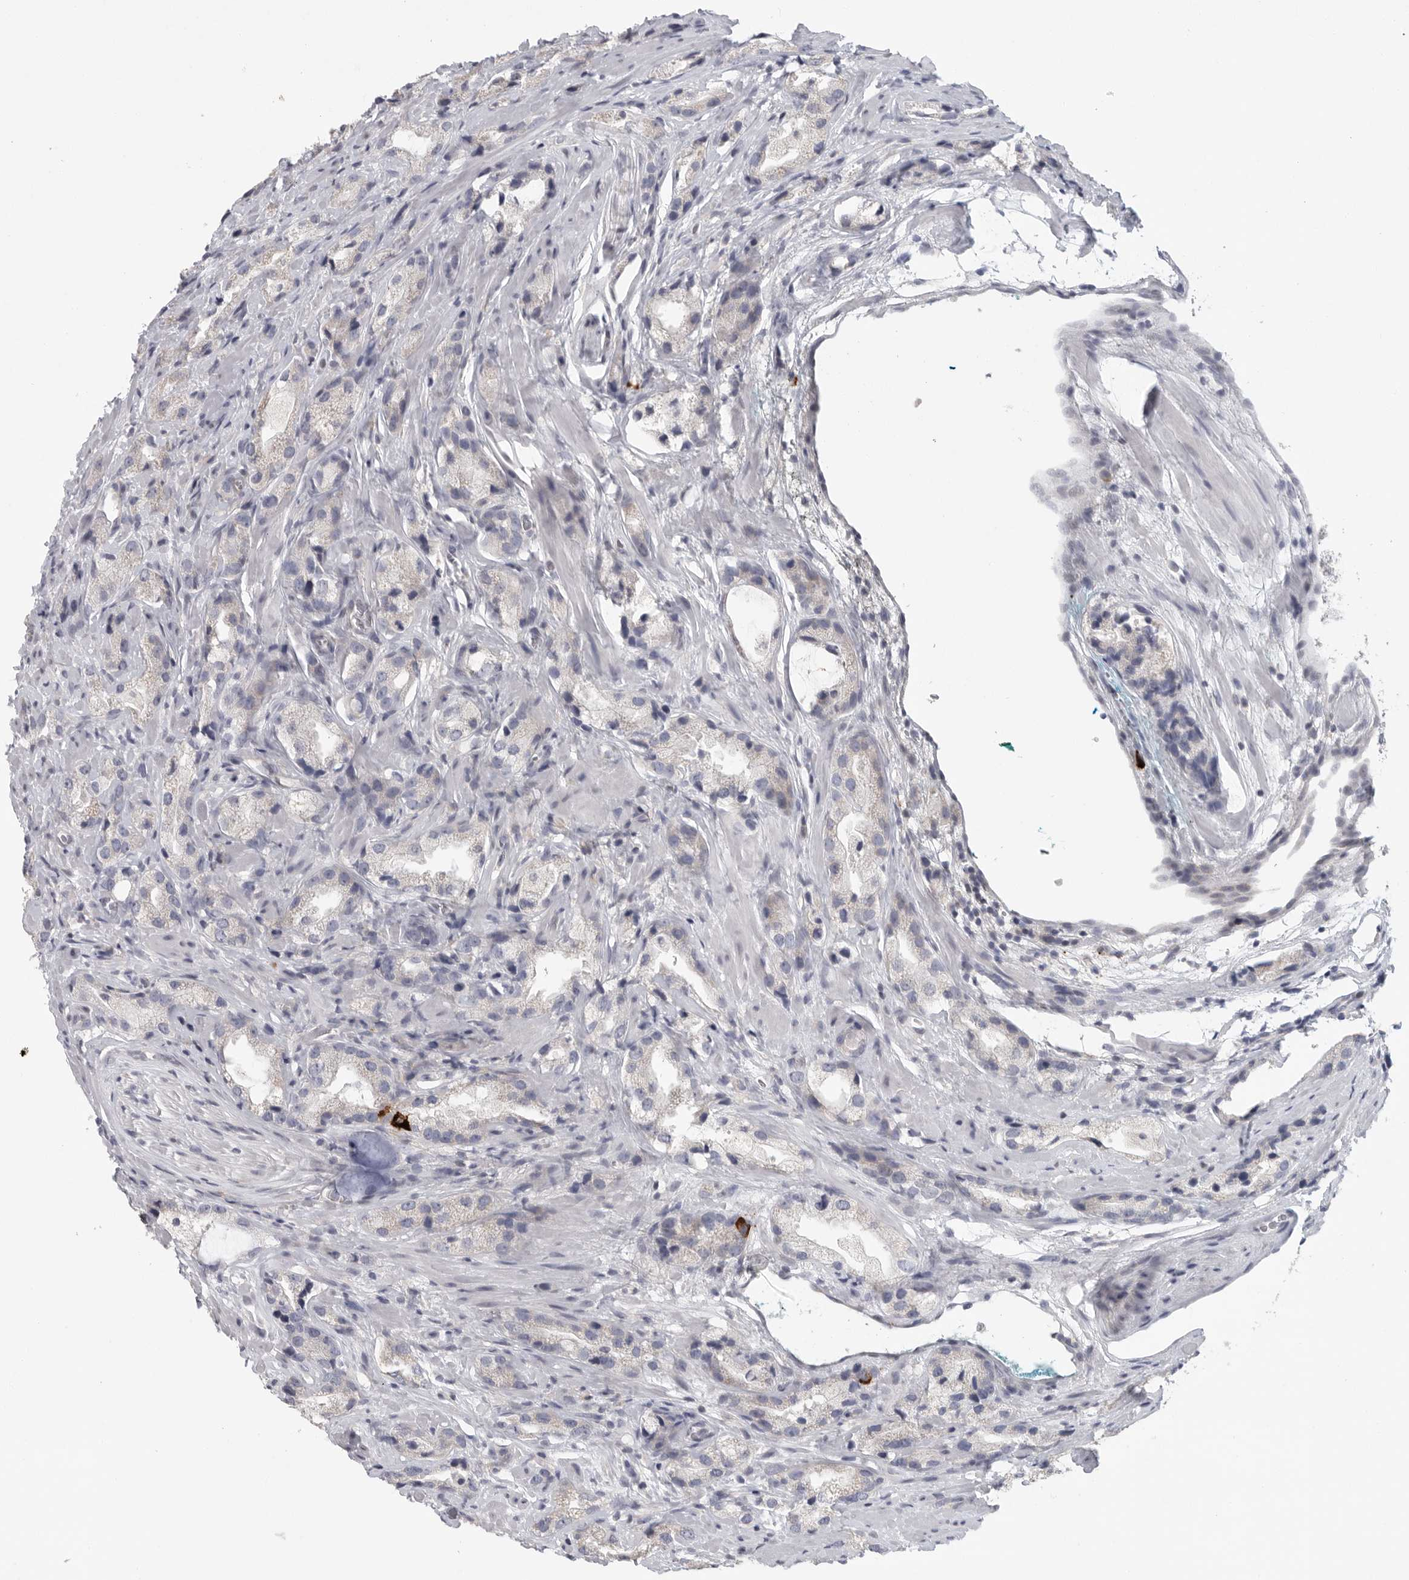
{"staining": {"intensity": "negative", "quantity": "none", "location": "none"}, "tissue": "prostate cancer", "cell_type": "Tumor cells", "image_type": "cancer", "snomed": [{"axis": "morphology", "description": "Adenocarcinoma, High grade"}, {"axis": "topography", "description": "Prostate"}], "caption": "Prostate high-grade adenocarcinoma was stained to show a protein in brown. There is no significant positivity in tumor cells.", "gene": "TMEM69", "patient": {"sex": "male", "age": 63}}